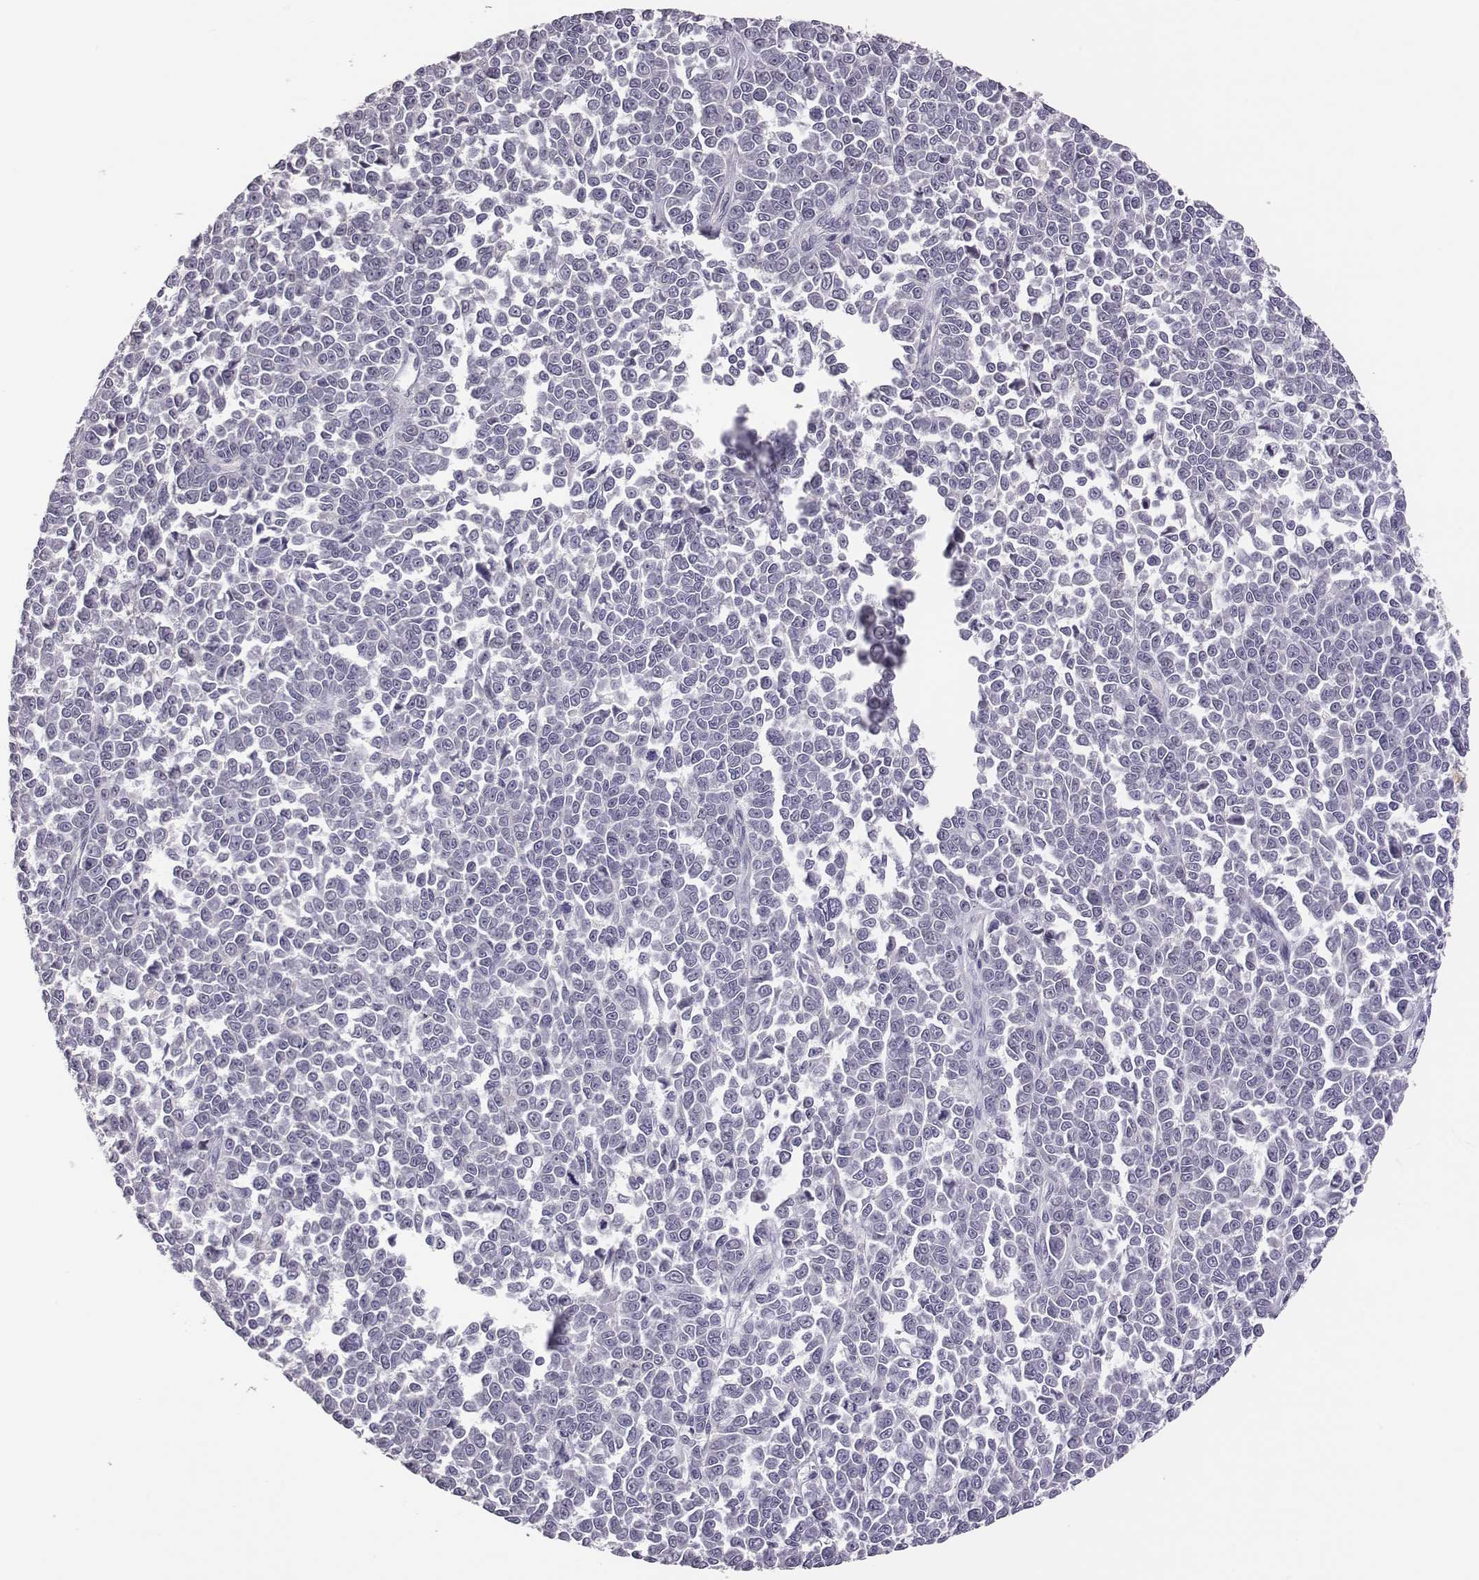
{"staining": {"intensity": "negative", "quantity": "none", "location": "none"}, "tissue": "melanoma", "cell_type": "Tumor cells", "image_type": "cancer", "snomed": [{"axis": "morphology", "description": "Malignant melanoma, NOS"}, {"axis": "topography", "description": "Skin"}], "caption": "Protein analysis of malignant melanoma exhibits no significant staining in tumor cells.", "gene": "KMO", "patient": {"sex": "female", "age": 95}}